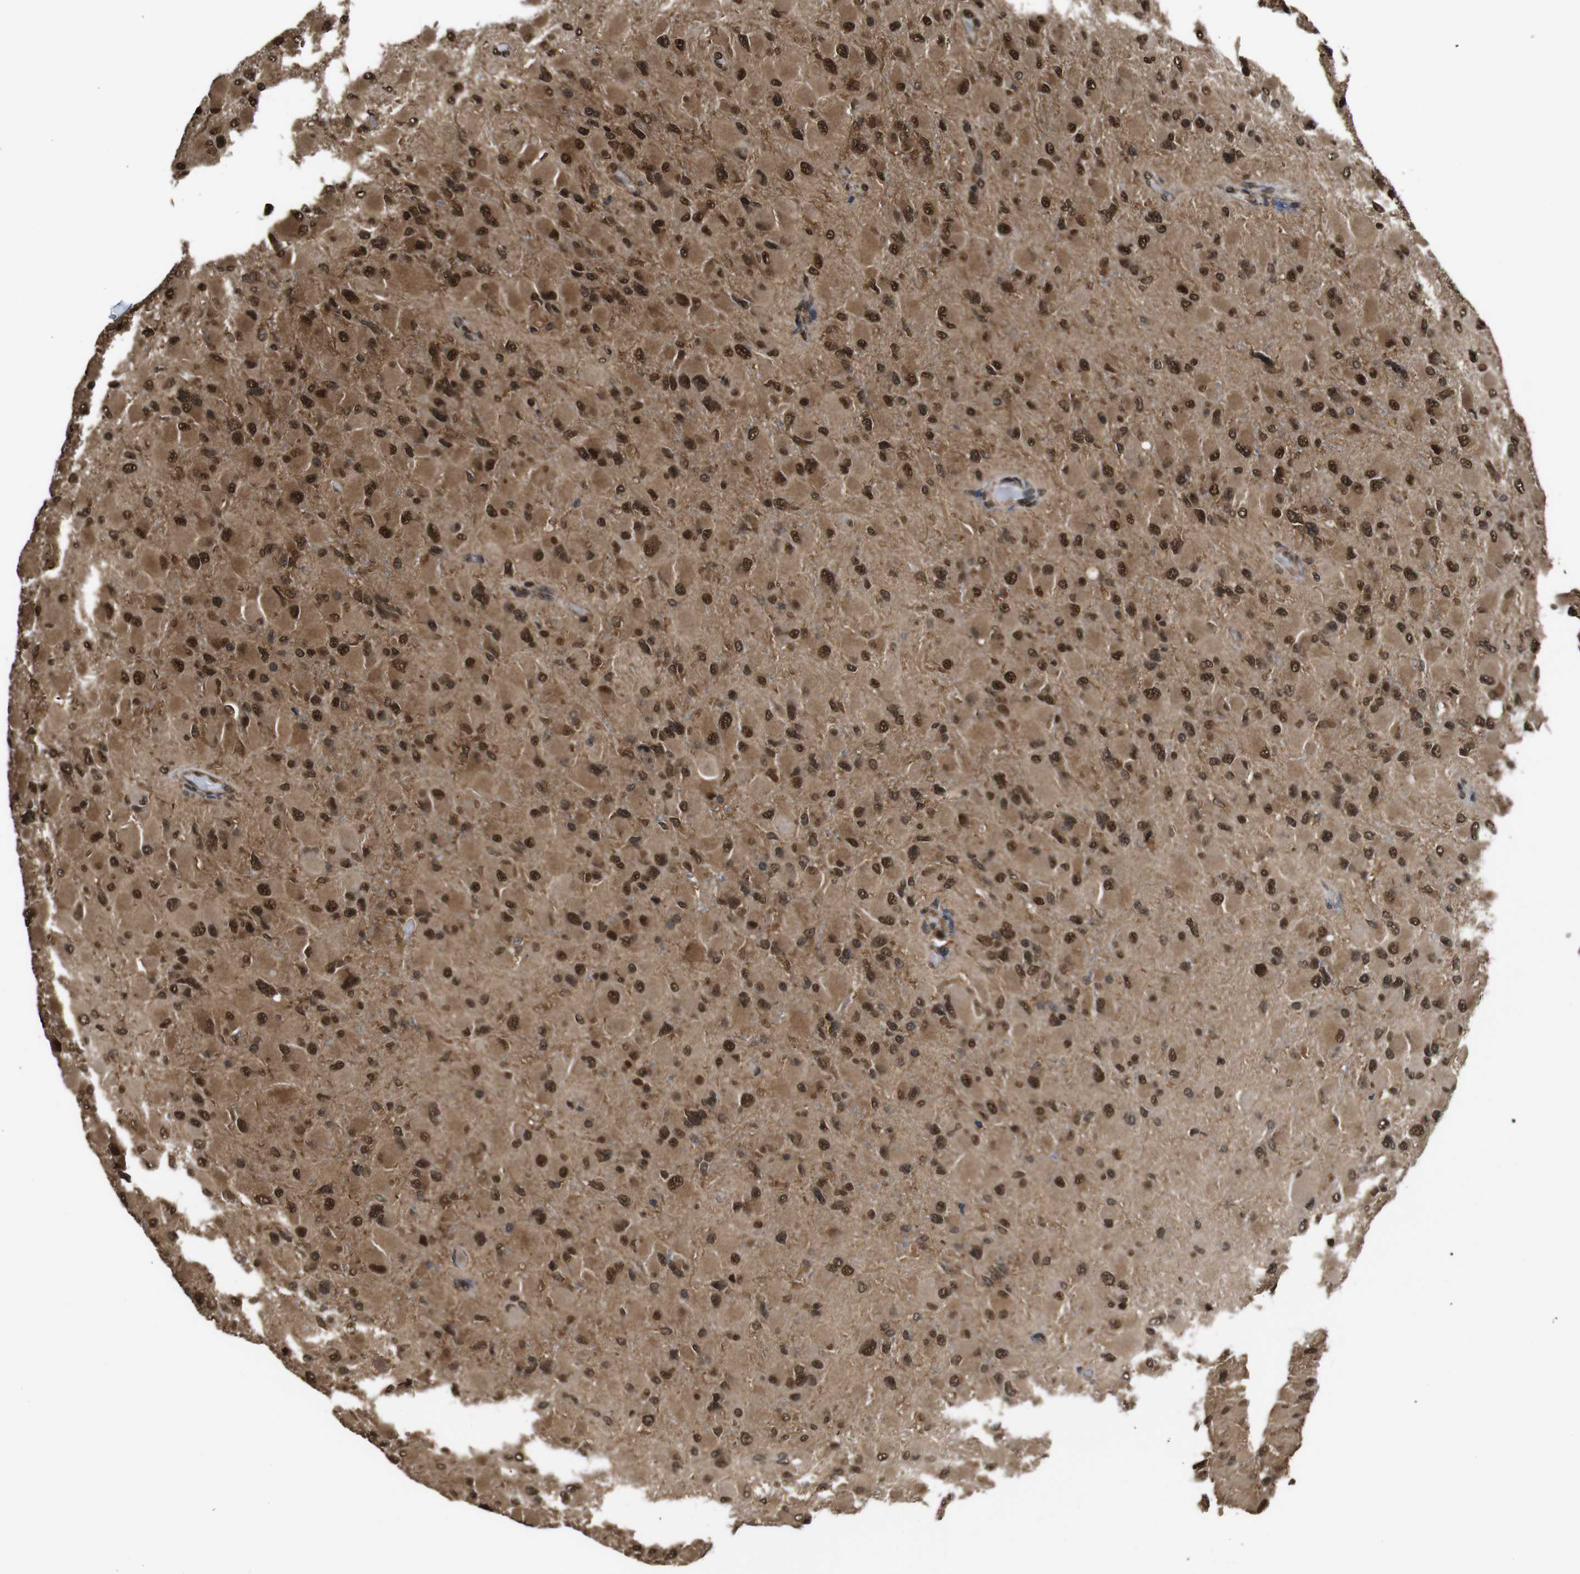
{"staining": {"intensity": "strong", "quantity": ">75%", "location": "cytoplasmic/membranous,nuclear"}, "tissue": "glioma", "cell_type": "Tumor cells", "image_type": "cancer", "snomed": [{"axis": "morphology", "description": "Glioma, malignant, High grade"}, {"axis": "topography", "description": "Cerebral cortex"}], "caption": "This is a micrograph of immunohistochemistry staining of high-grade glioma (malignant), which shows strong expression in the cytoplasmic/membranous and nuclear of tumor cells.", "gene": "VCP", "patient": {"sex": "female", "age": 36}}